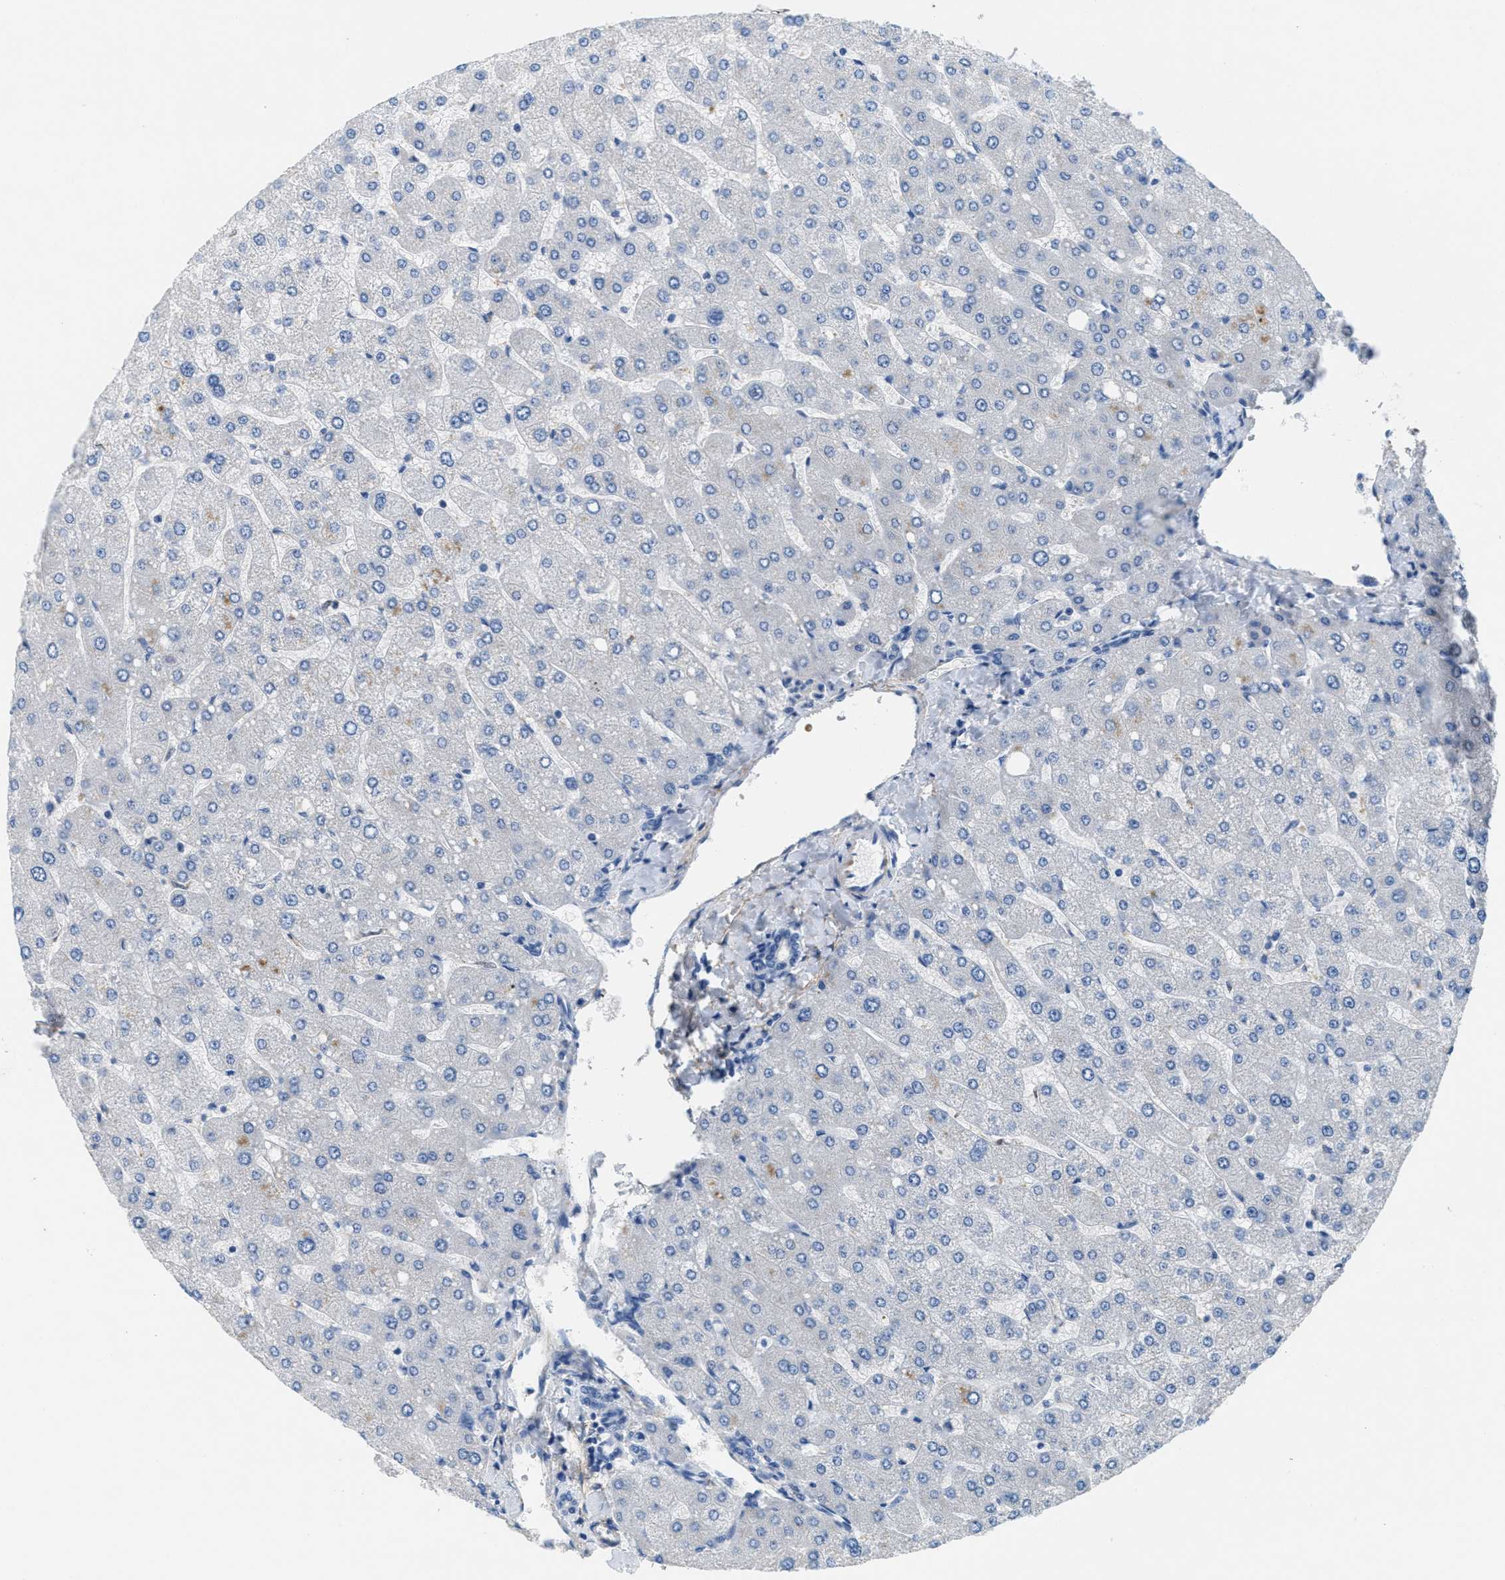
{"staining": {"intensity": "negative", "quantity": "none", "location": "none"}, "tissue": "liver", "cell_type": "Cholangiocytes", "image_type": "normal", "snomed": [{"axis": "morphology", "description": "Normal tissue, NOS"}, {"axis": "topography", "description": "Liver"}], "caption": "This is a image of immunohistochemistry staining of normal liver, which shows no staining in cholangiocytes.", "gene": "DGKE", "patient": {"sex": "male", "age": 55}}